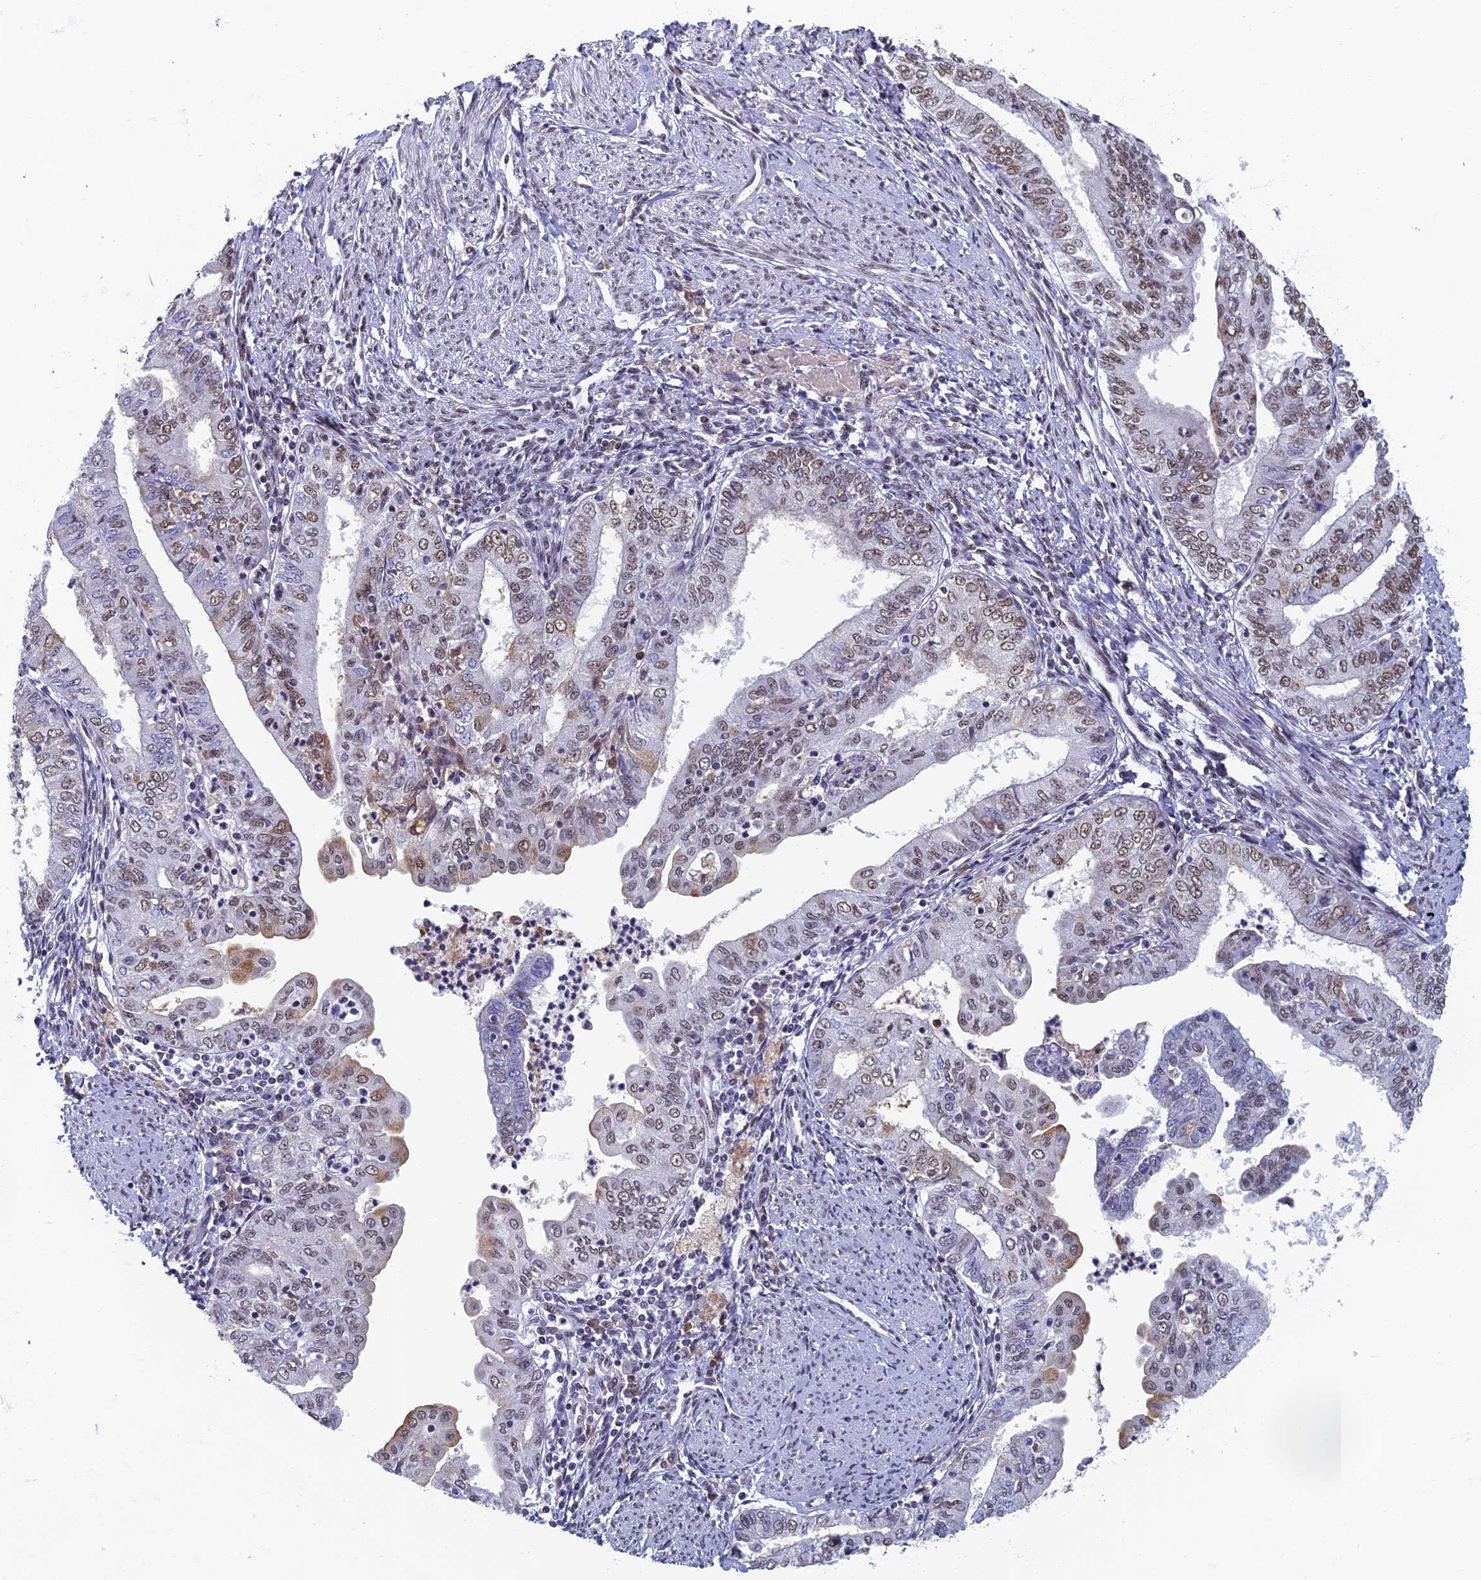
{"staining": {"intensity": "moderate", "quantity": "25%-75%", "location": "nuclear"}, "tissue": "endometrial cancer", "cell_type": "Tumor cells", "image_type": "cancer", "snomed": [{"axis": "morphology", "description": "Adenocarcinoma, NOS"}, {"axis": "topography", "description": "Endometrium"}], "caption": "Endometrial cancer (adenocarcinoma) tissue displays moderate nuclear expression in about 25%-75% of tumor cells", "gene": "TAF13", "patient": {"sex": "female", "age": 66}}